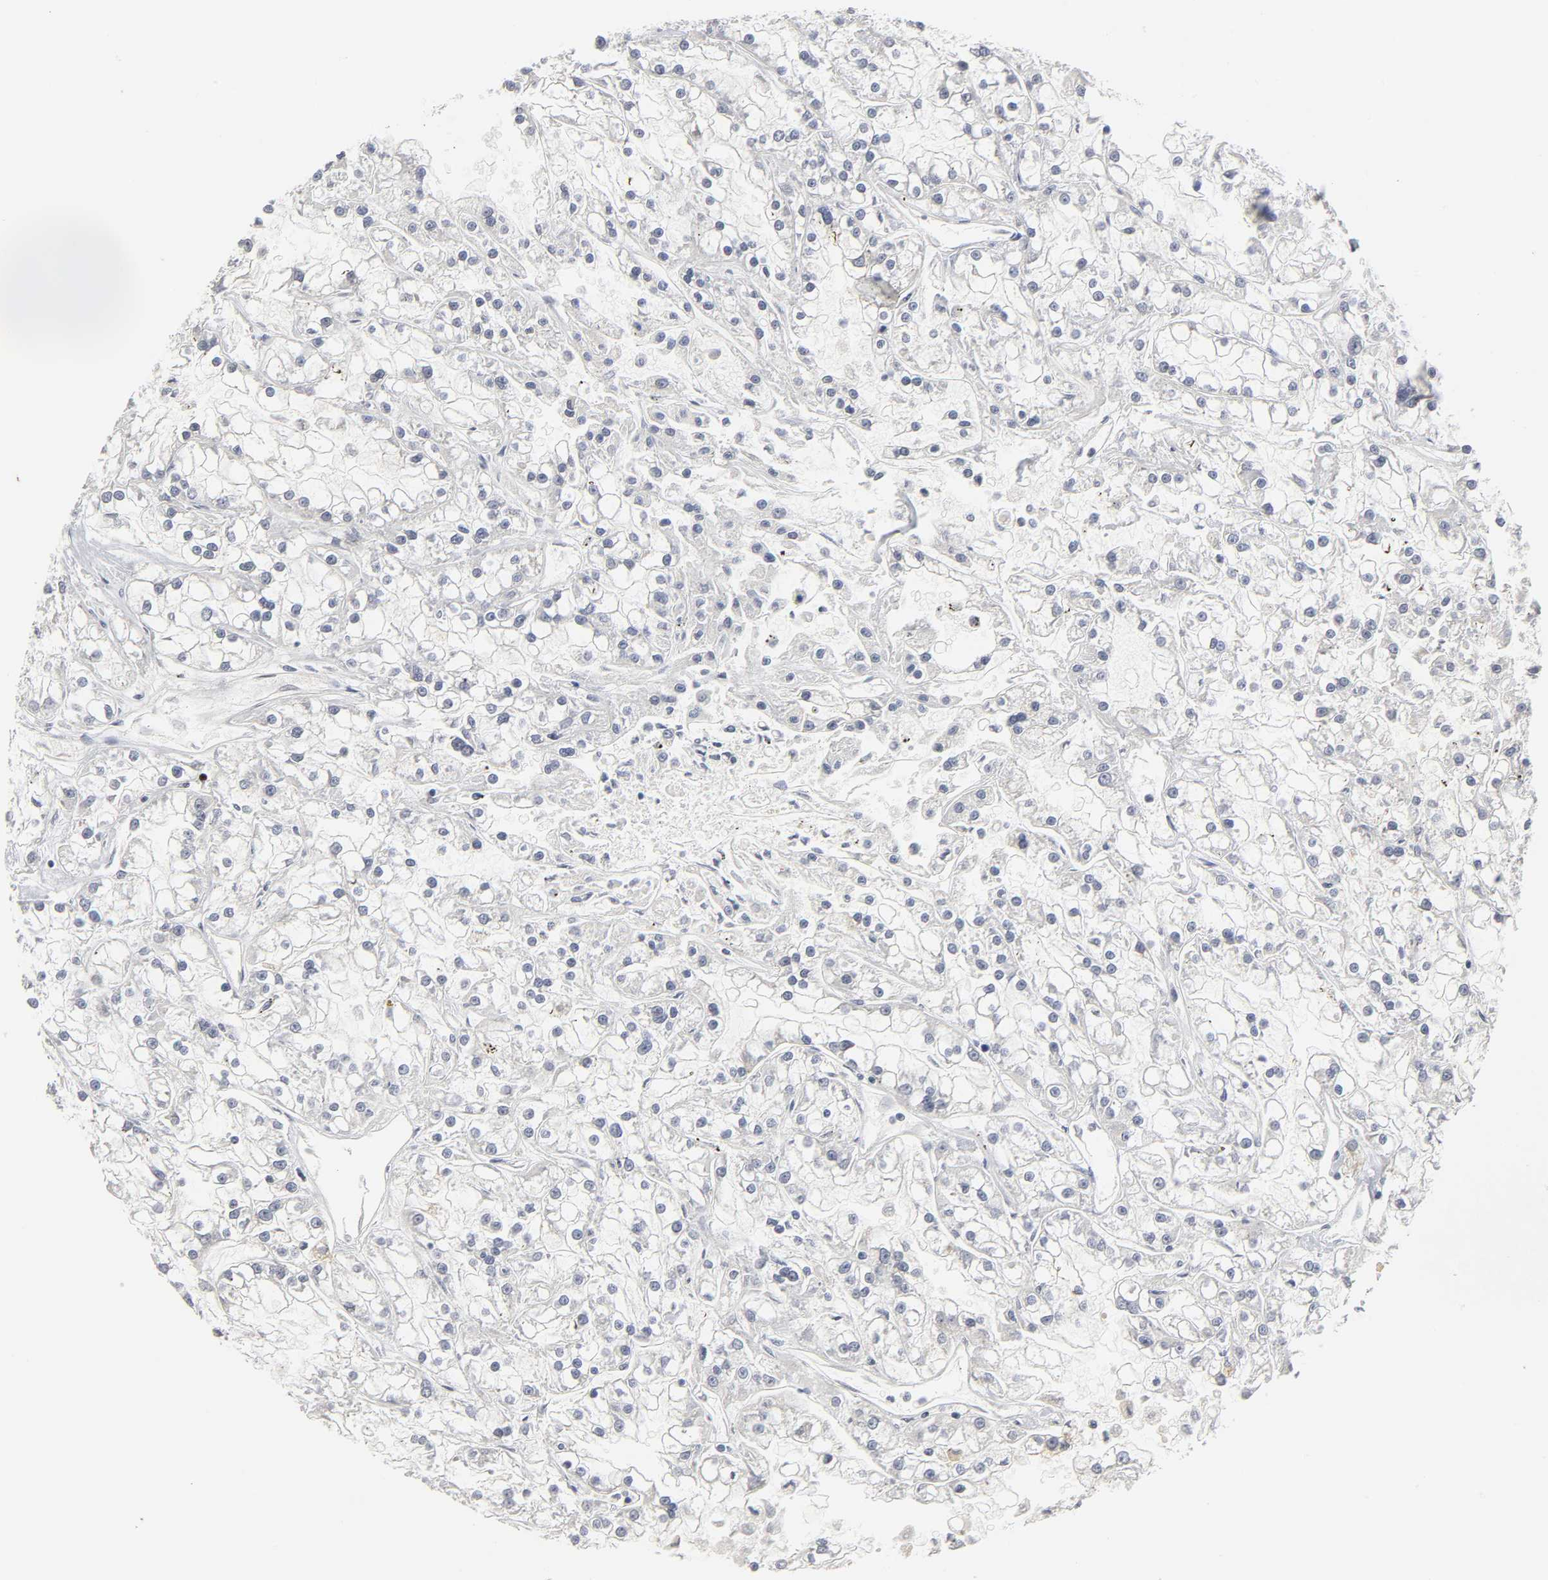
{"staining": {"intensity": "negative", "quantity": "none", "location": "none"}, "tissue": "renal cancer", "cell_type": "Tumor cells", "image_type": "cancer", "snomed": [{"axis": "morphology", "description": "Adenocarcinoma, NOS"}, {"axis": "topography", "description": "Kidney"}], "caption": "A high-resolution photomicrograph shows immunohistochemistry (IHC) staining of adenocarcinoma (renal), which demonstrates no significant expression in tumor cells.", "gene": "TCAP", "patient": {"sex": "female", "age": 52}}